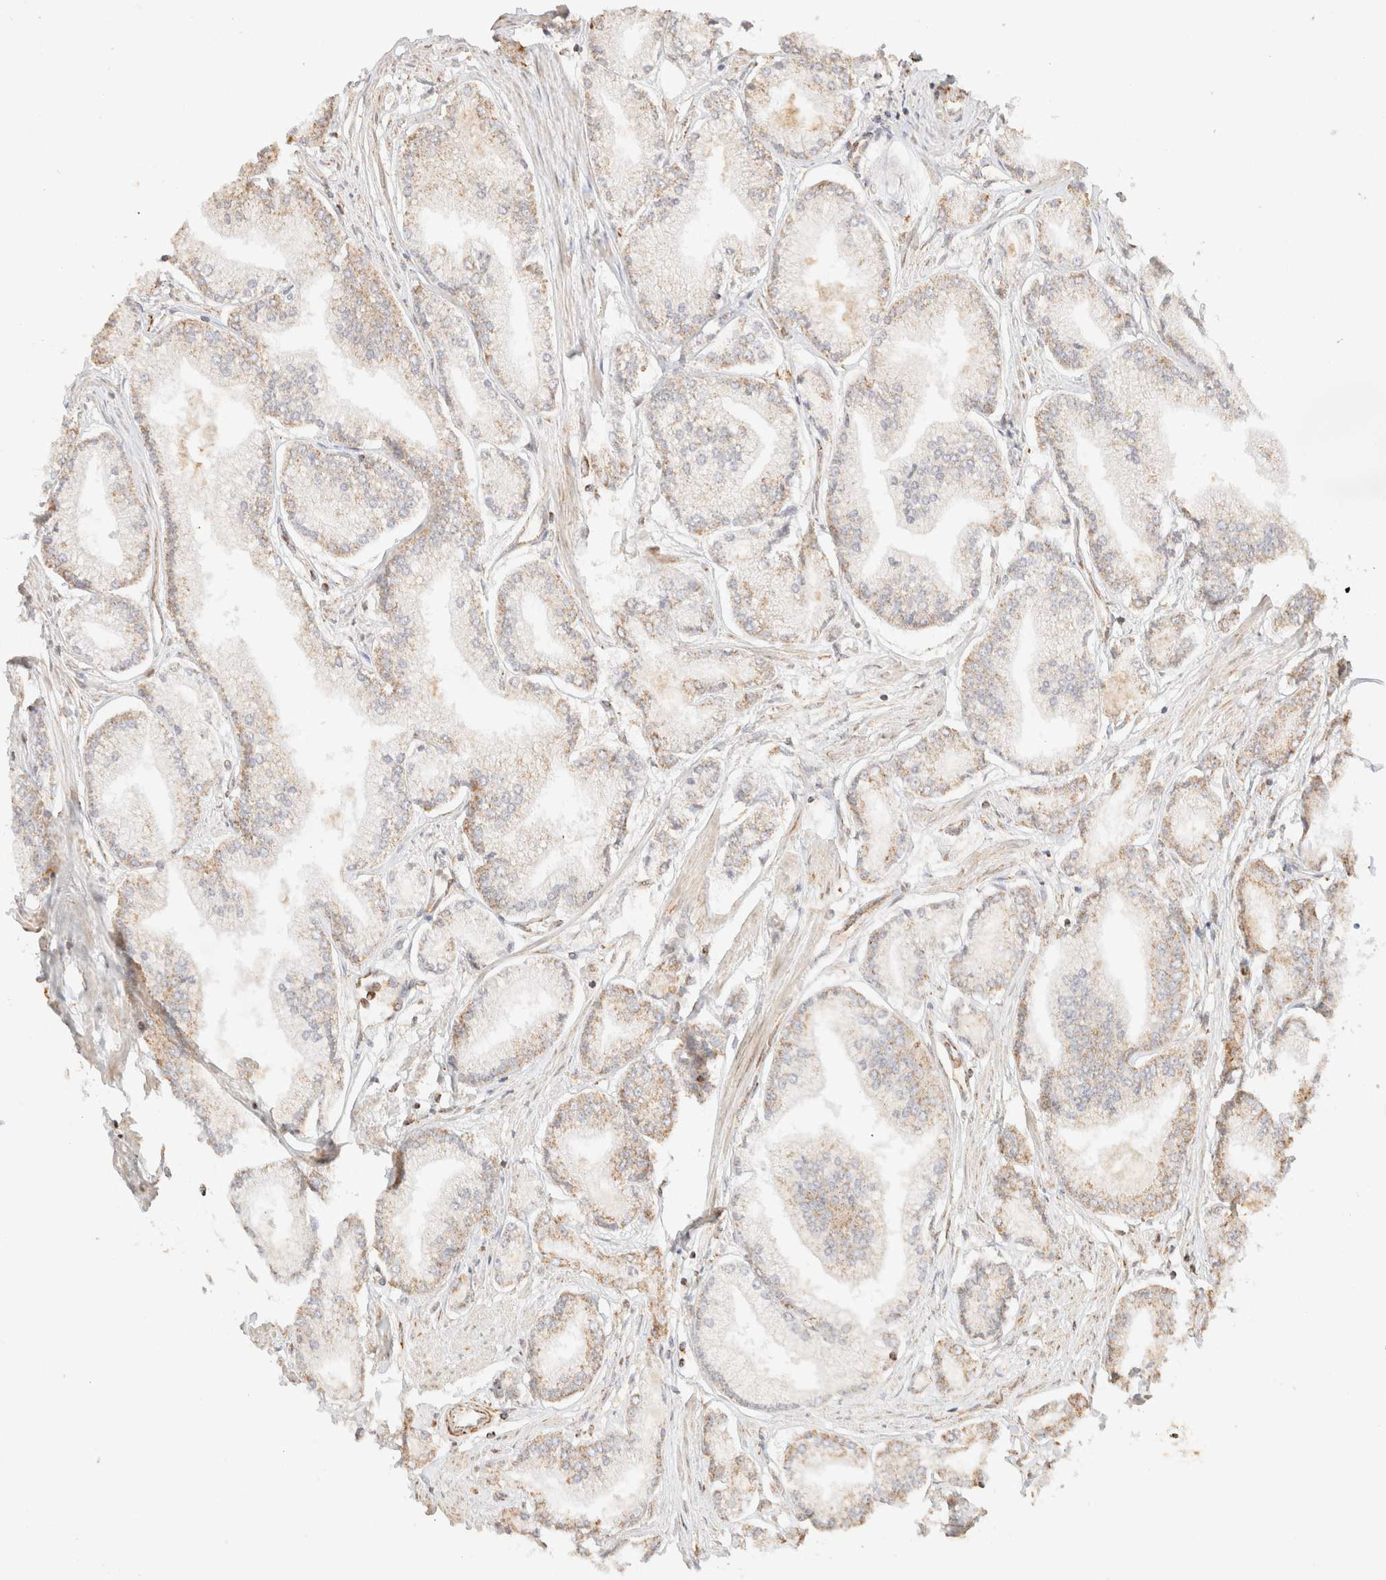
{"staining": {"intensity": "weak", "quantity": "25%-75%", "location": "cytoplasmic/membranous"}, "tissue": "prostate cancer", "cell_type": "Tumor cells", "image_type": "cancer", "snomed": [{"axis": "morphology", "description": "Adenocarcinoma, Low grade"}, {"axis": "topography", "description": "Prostate"}], "caption": "Brown immunohistochemical staining in human low-grade adenocarcinoma (prostate) shows weak cytoplasmic/membranous positivity in about 25%-75% of tumor cells.", "gene": "TACO1", "patient": {"sex": "male", "age": 52}}